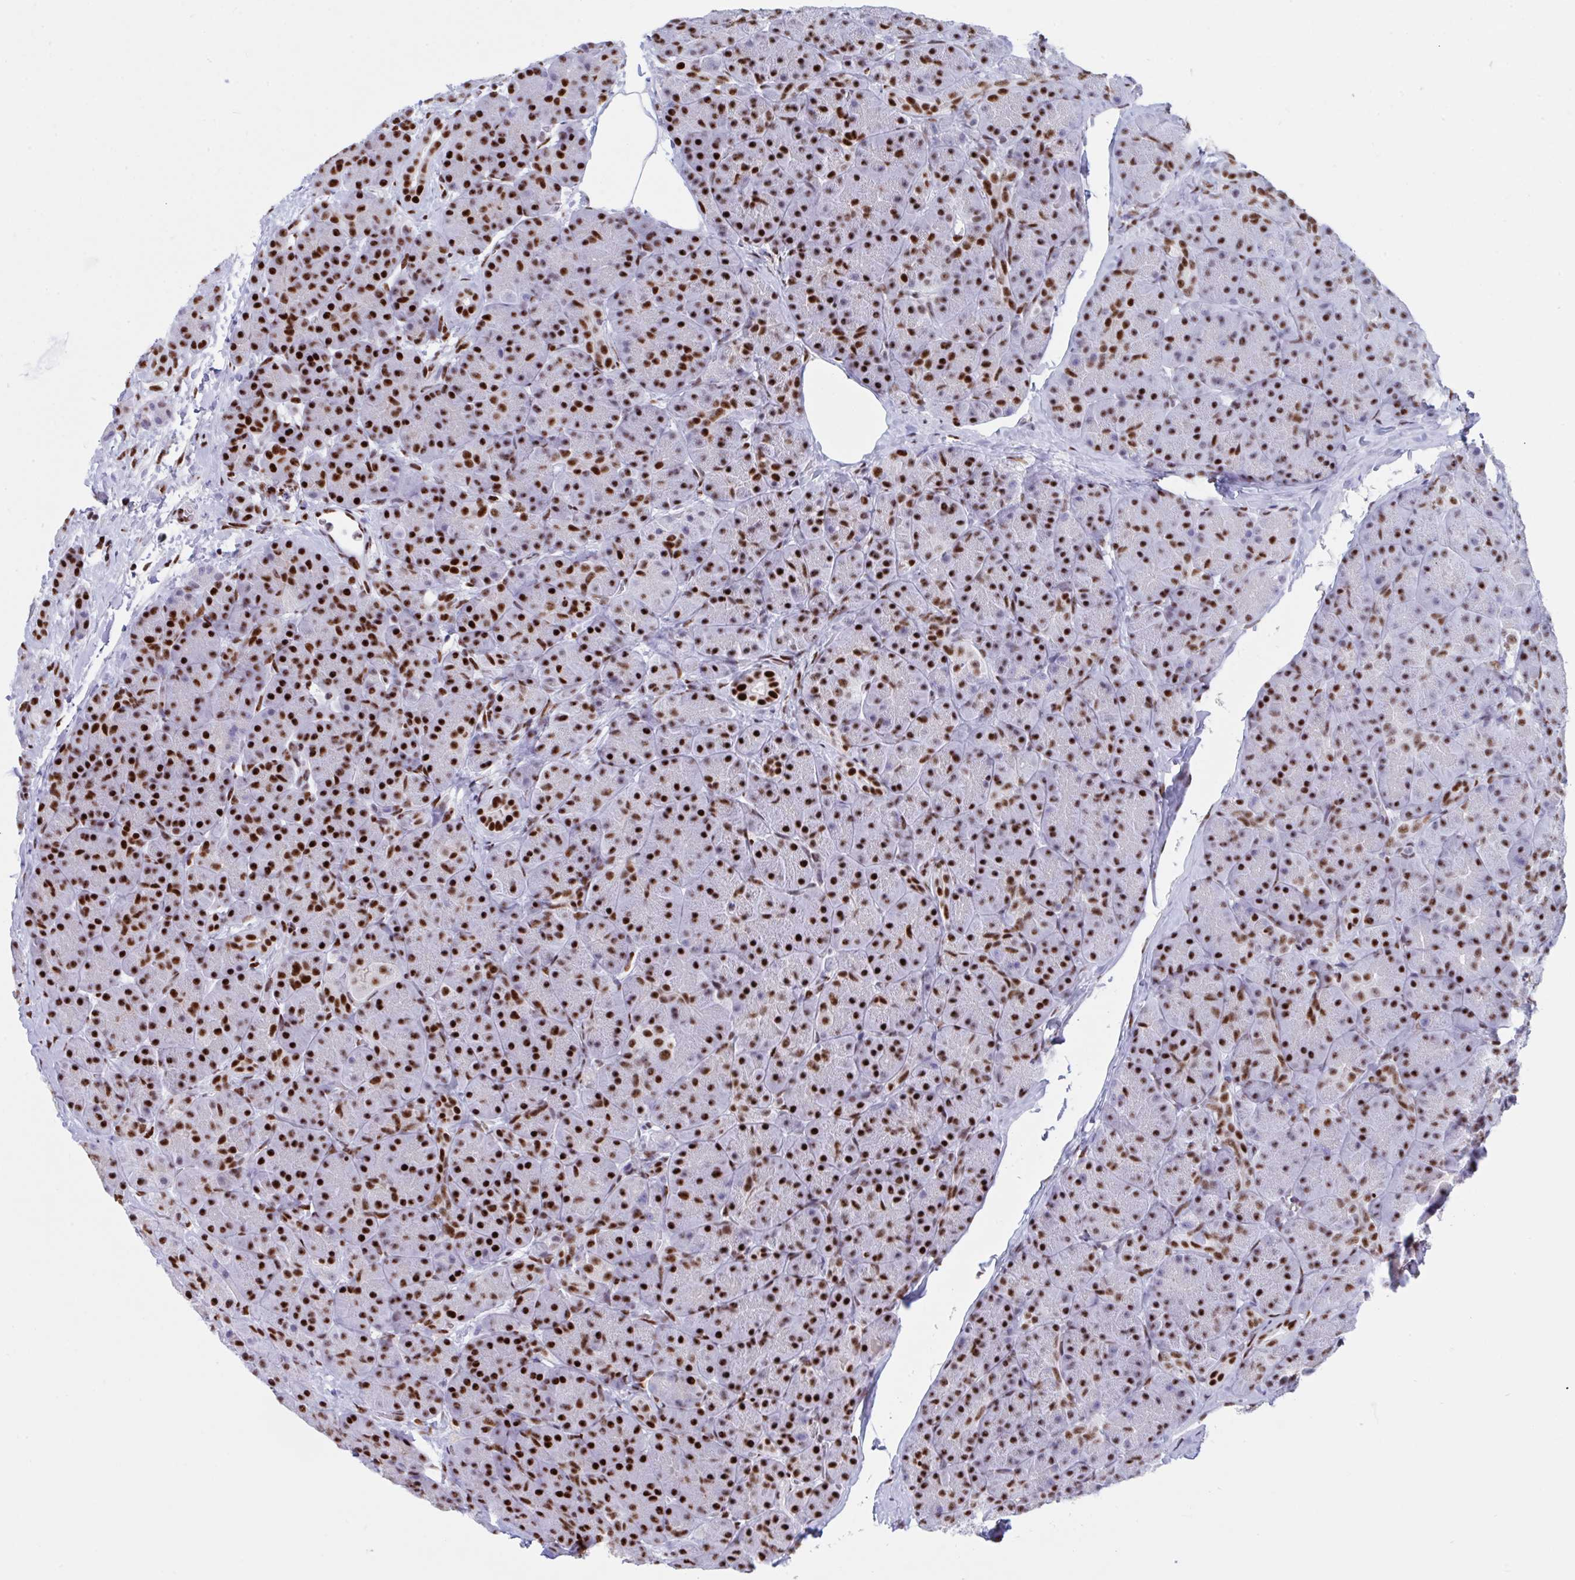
{"staining": {"intensity": "strong", "quantity": "25%-75%", "location": "nuclear"}, "tissue": "pancreas", "cell_type": "Exocrine glandular cells", "image_type": "normal", "snomed": [{"axis": "morphology", "description": "Normal tissue, NOS"}, {"axis": "topography", "description": "Pancreas"}], "caption": "Exocrine glandular cells exhibit strong nuclear positivity in approximately 25%-75% of cells in unremarkable pancreas.", "gene": "IKZF2", "patient": {"sex": "male", "age": 57}}